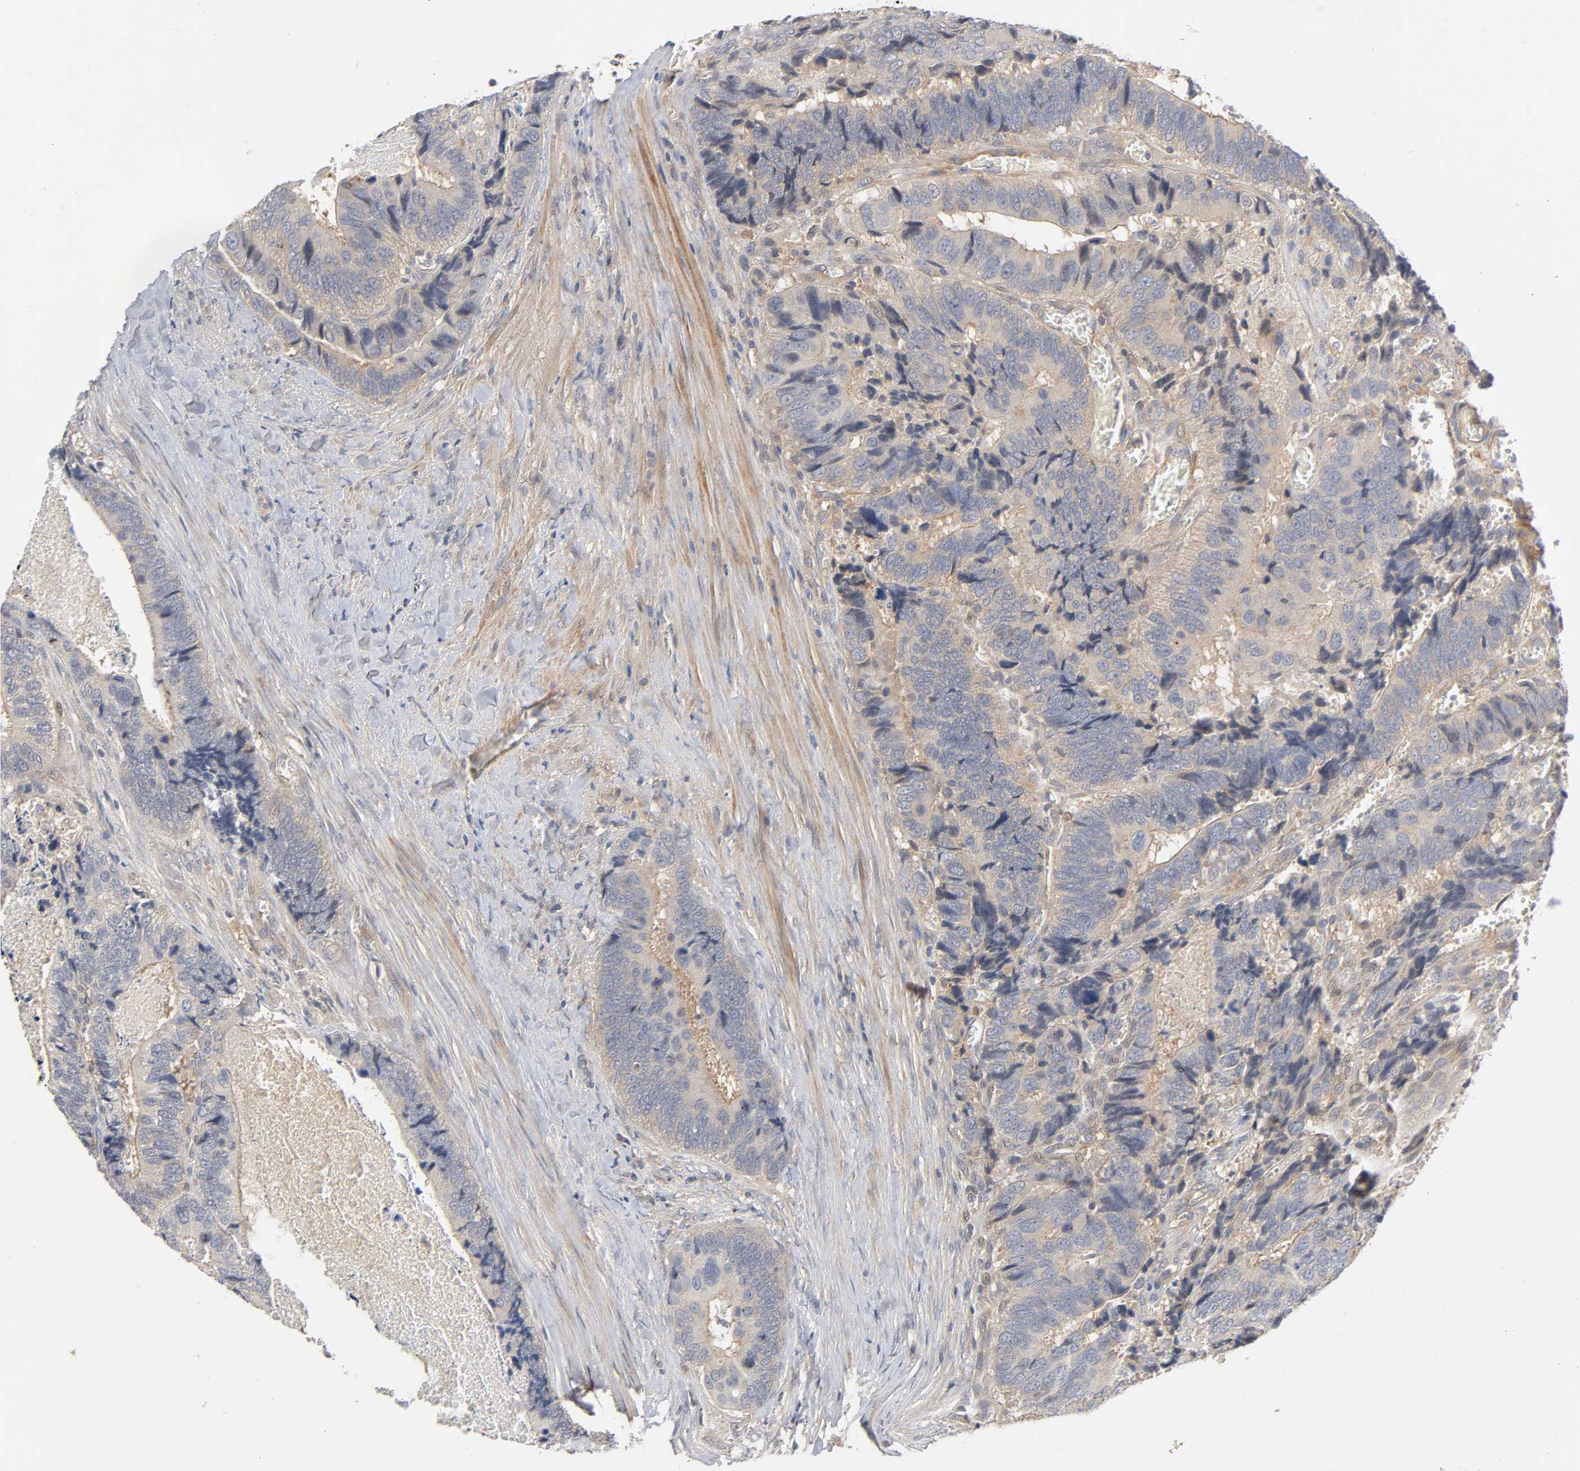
{"staining": {"intensity": "moderate", "quantity": ">75%", "location": "cytoplasmic/membranous"}, "tissue": "colorectal cancer", "cell_type": "Tumor cells", "image_type": "cancer", "snomed": [{"axis": "morphology", "description": "Adenocarcinoma, NOS"}, {"axis": "topography", "description": "Colon"}], "caption": "Human colorectal adenocarcinoma stained with a protein marker shows moderate staining in tumor cells.", "gene": "CPB2", "patient": {"sex": "male", "age": 72}}